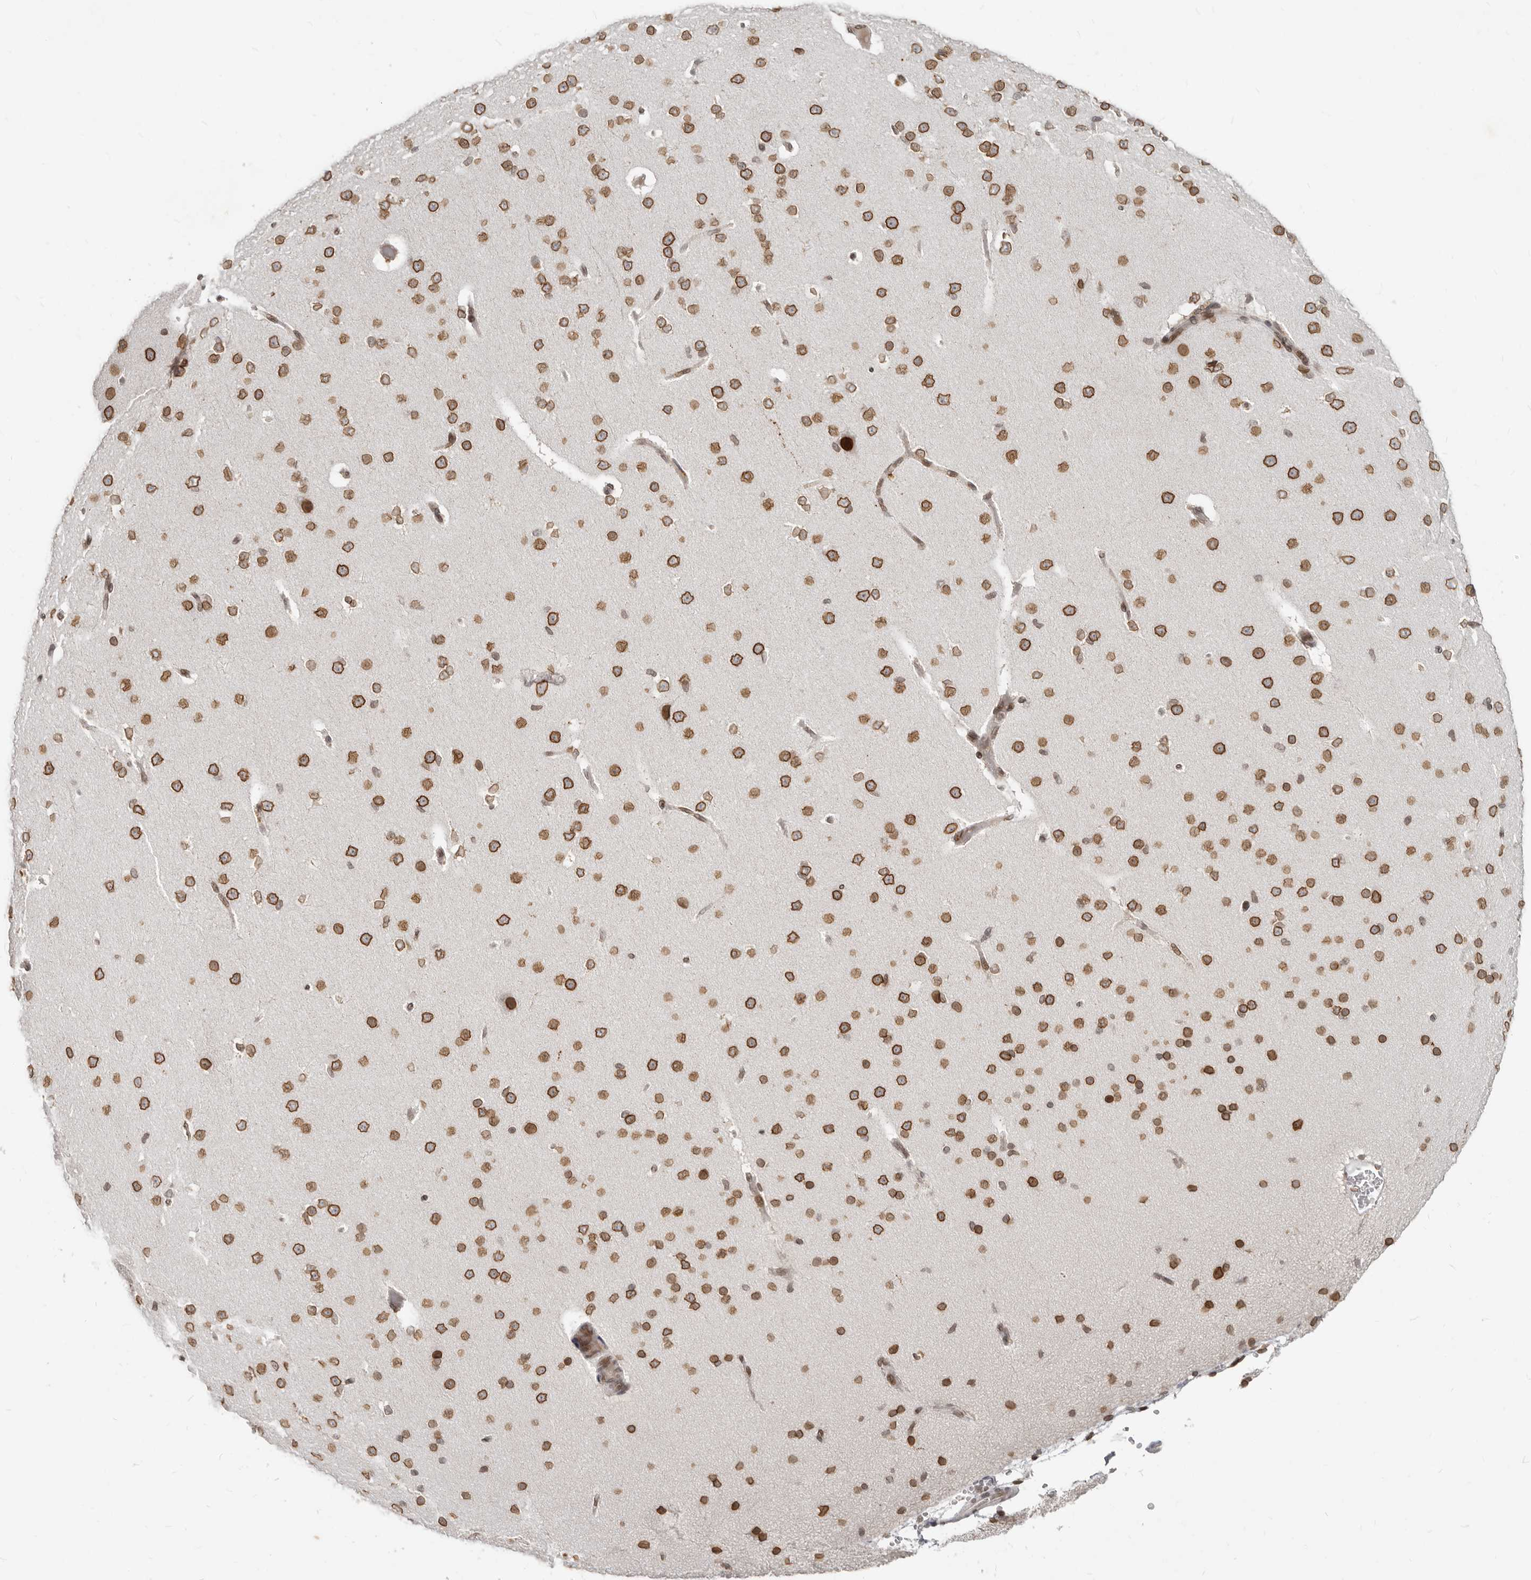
{"staining": {"intensity": "negative", "quantity": "none", "location": "none"}, "tissue": "cerebral cortex", "cell_type": "Endothelial cells", "image_type": "normal", "snomed": [{"axis": "morphology", "description": "Normal tissue, NOS"}, {"axis": "morphology", "description": "Developmental malformation"}, {"axis": "topography", "description": "Cerebral cortex"}], "caption": "IHC histopathology image of normal cerebral cortex stained for a protein (brown), which demonstrates no staining in endothelial cells.", "gene": "NUP153", "patient": {"sex": "female", "age": 30}}